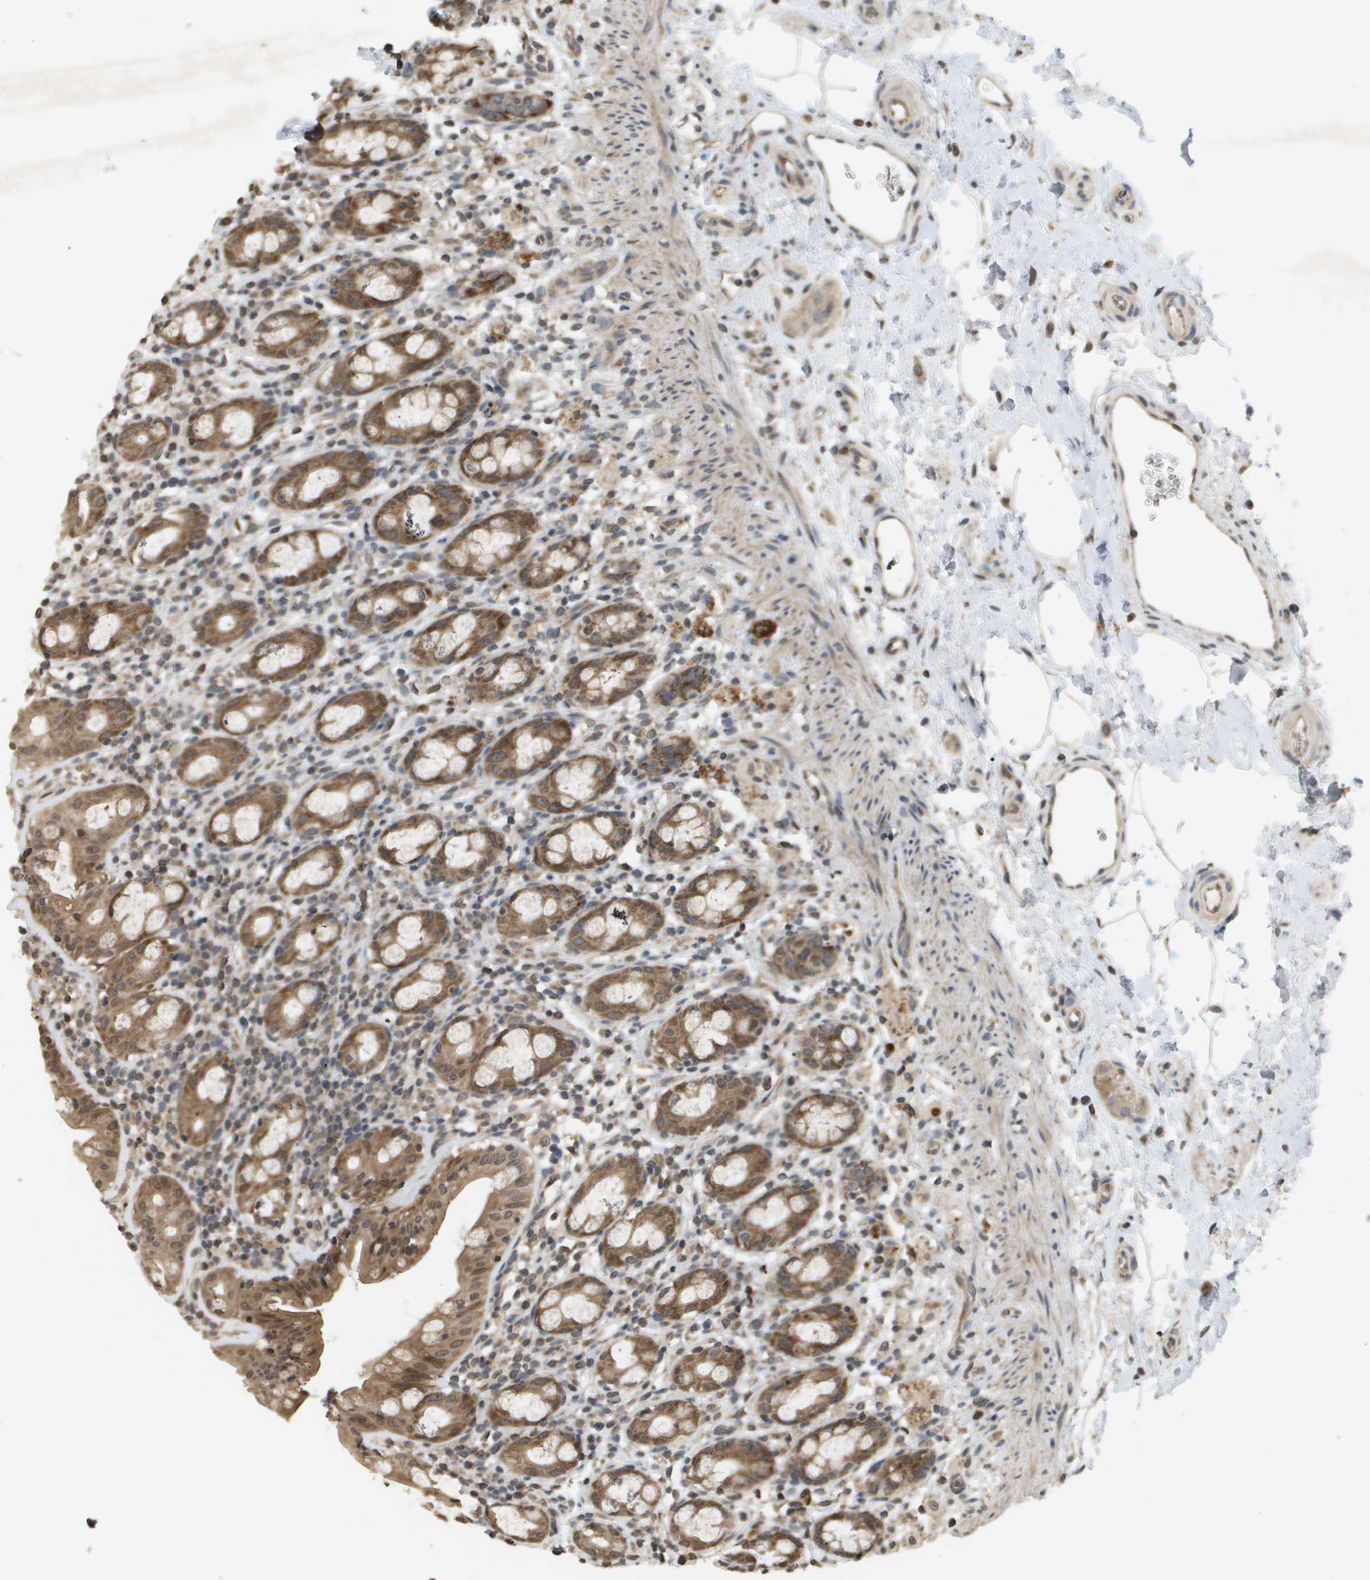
{"staining": {"intensity": "moderate", "quantity": ">75%", "location": "cytoplasmic/membranous"}, "tissue": "rectum", "cell_type": "Glandular cells", "image_type": "normal", "snomed": [{"axis": "morphology", "description": "Normal tissue, NOS"}, {"axis": "topography", "description": "Rectum"}], "caption": "Normal rectum displays moderate cytoplasmic/membranous staining in about >75% of glandular cells, visualized by immunohistochemistry. The staining was performed using DAB (3,3'-diaminobenzidine), with brown indicating positive protein expression. Nuclei are stained blue with hematoxylin.", "gene": "RAB21", "patient": {"sex": "male", "age": 44}}